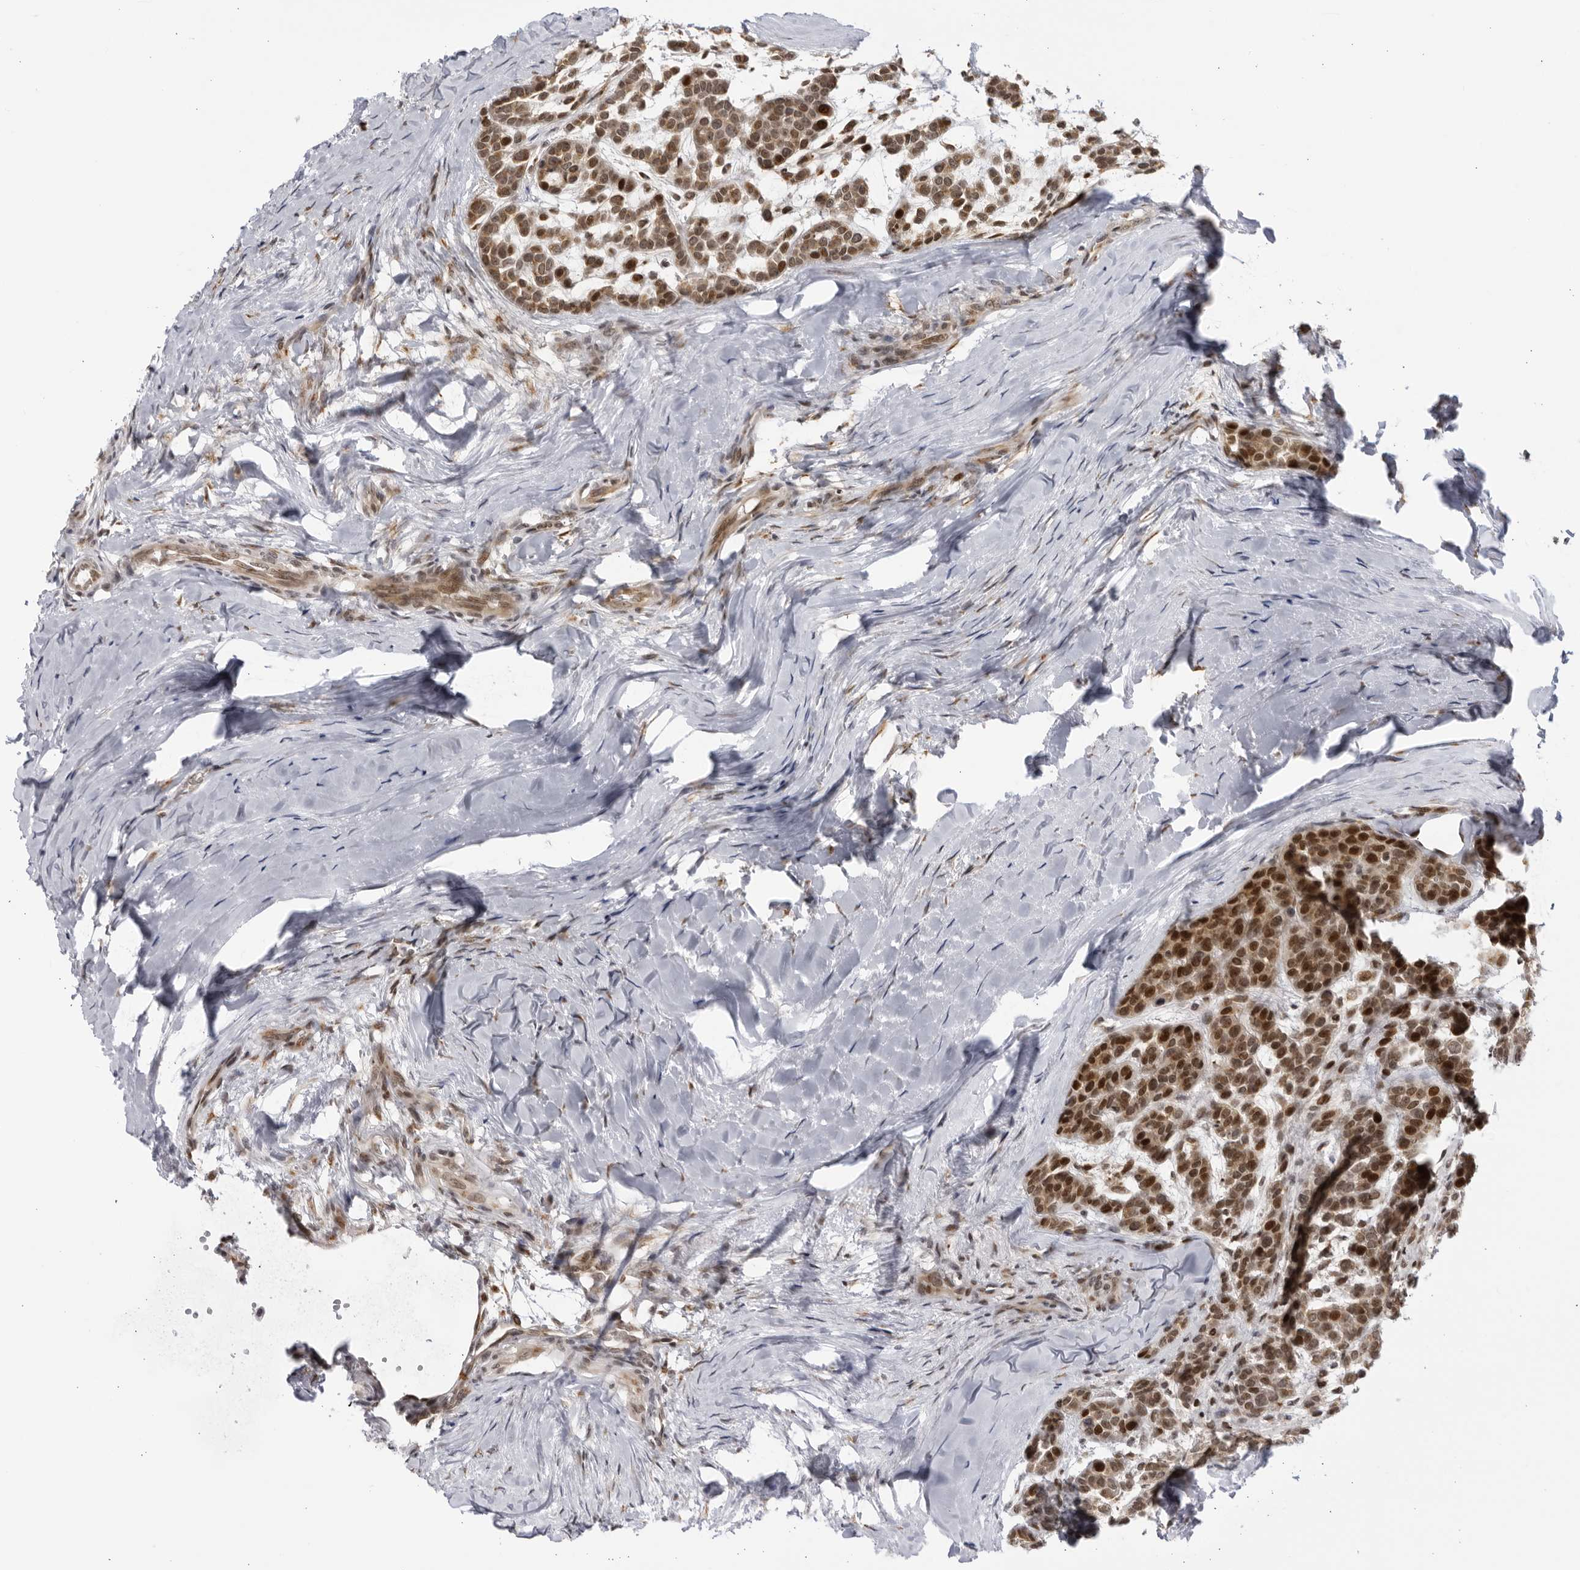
{"staining": {"intensity": "moderate", "quantity": ">75%", "location": "nuclear"}, "tissue": "head and neck cancer", "cell_type": "Tumor cells", "image_type": "cancer", "snomed": [{"axis": "morphology", "description": "Adenocarcinoma, NOS"}, {"axis": "morphology", "description": "Adenoma, NOS"}, {"axis": "topography", "description": "Head-Neck"}], "caption": "Head and neck cancer (adenoma) stained with a protein marker shows moderate staining in tumor cells.", "gene": "RASGEF1C", "patient": {"sex": "female", "age": 55}}